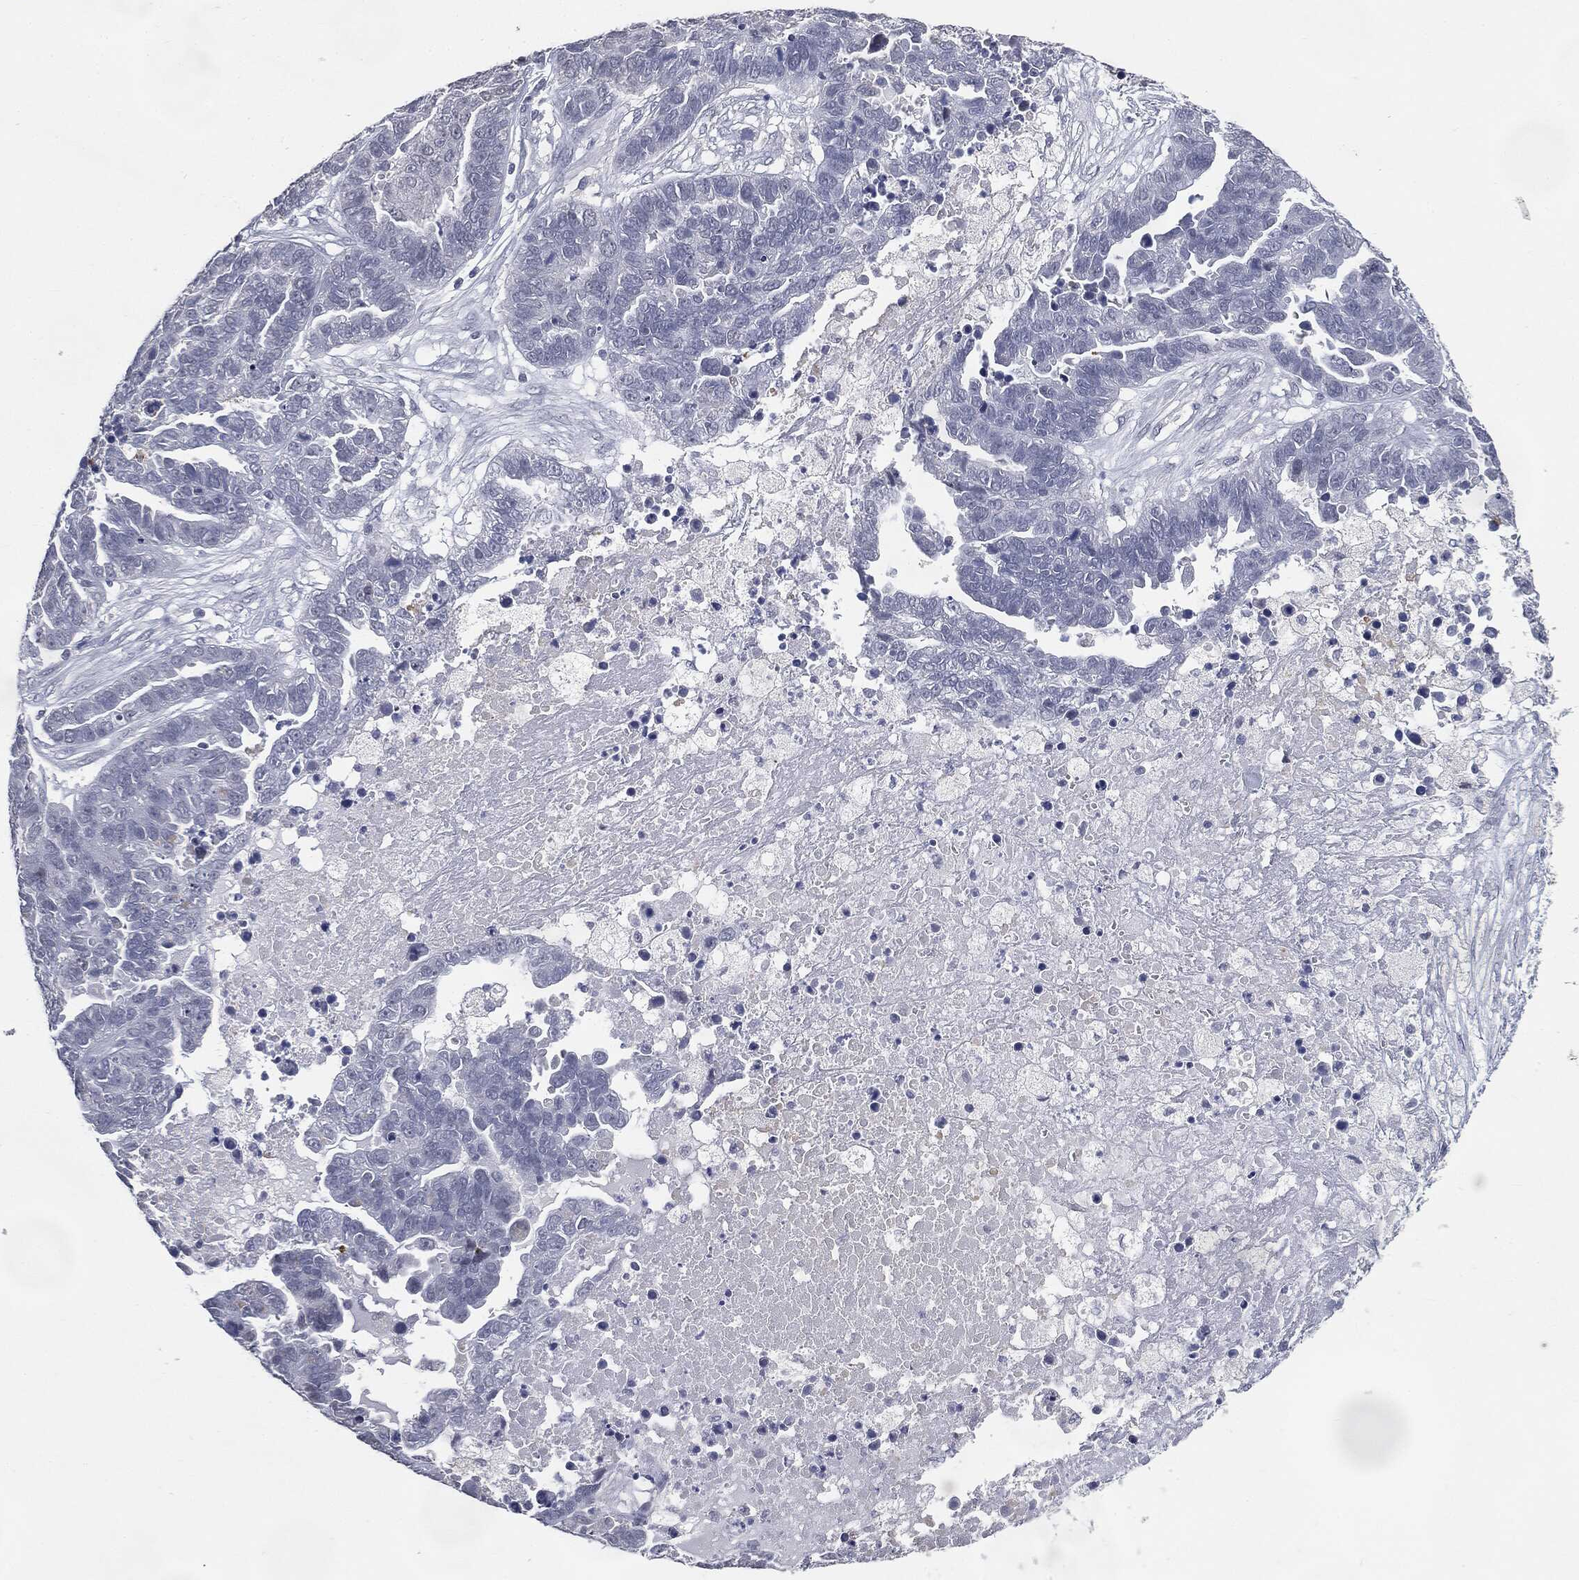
{"staining": {"intensity": "negative", "quantity": "none", "location": "none"}, "tissue": "ovarian cancer", "cell_type": "Tumor cells", "image_type": "cancer", "snomed": [{"axis": "morphology", "description": "Cystadenocarcinoma, serous, NOS"}, {"axis": "topography", "description": "Ovary"}], "caption": "Immunohistochemistry of human serous cystadenocarcinoma (ovarian) reveals no expression in tumor cells.", "gene": "SLC2A2", "patient": {"sex": "female", "age": 87}}